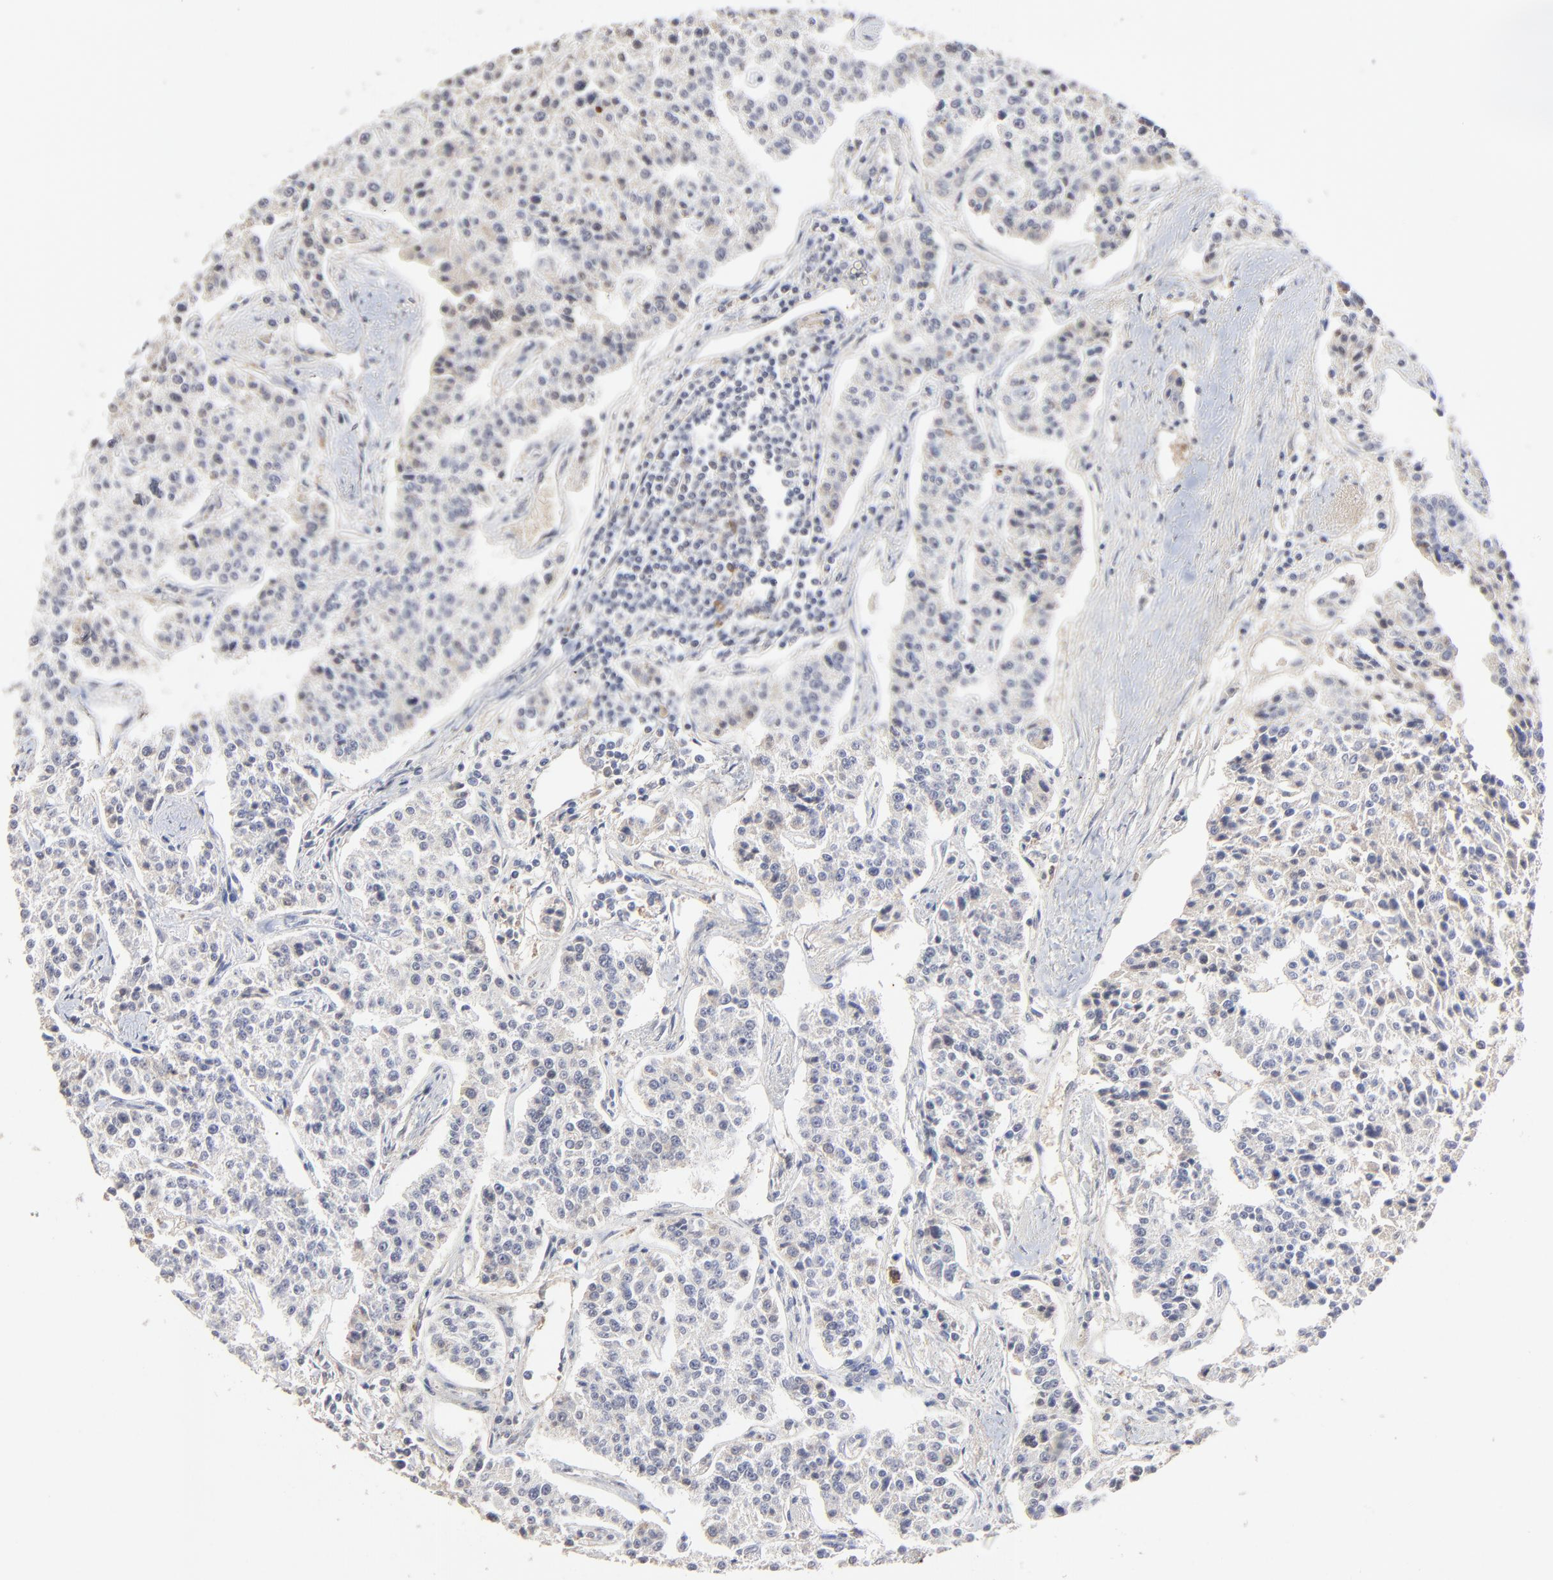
{"staining": {"intensity": "weak", "quantity": "<25%", "location": "cytoplasmic/membranous"}, "tissue": "carcinoid", "cell_type": "Tumor cells", "image_type": "cancer", "snomed": [{"axis": "morphology", "description": "Carcinoid, malignant, NOS"}, {"axis": "topography", "description": "Stomach"}], "caption": "Tumor cells show no significant expression in carcinoid (malignant).", "gene": "VPREB3", "patient": {"sex": "female", "age": 76}}